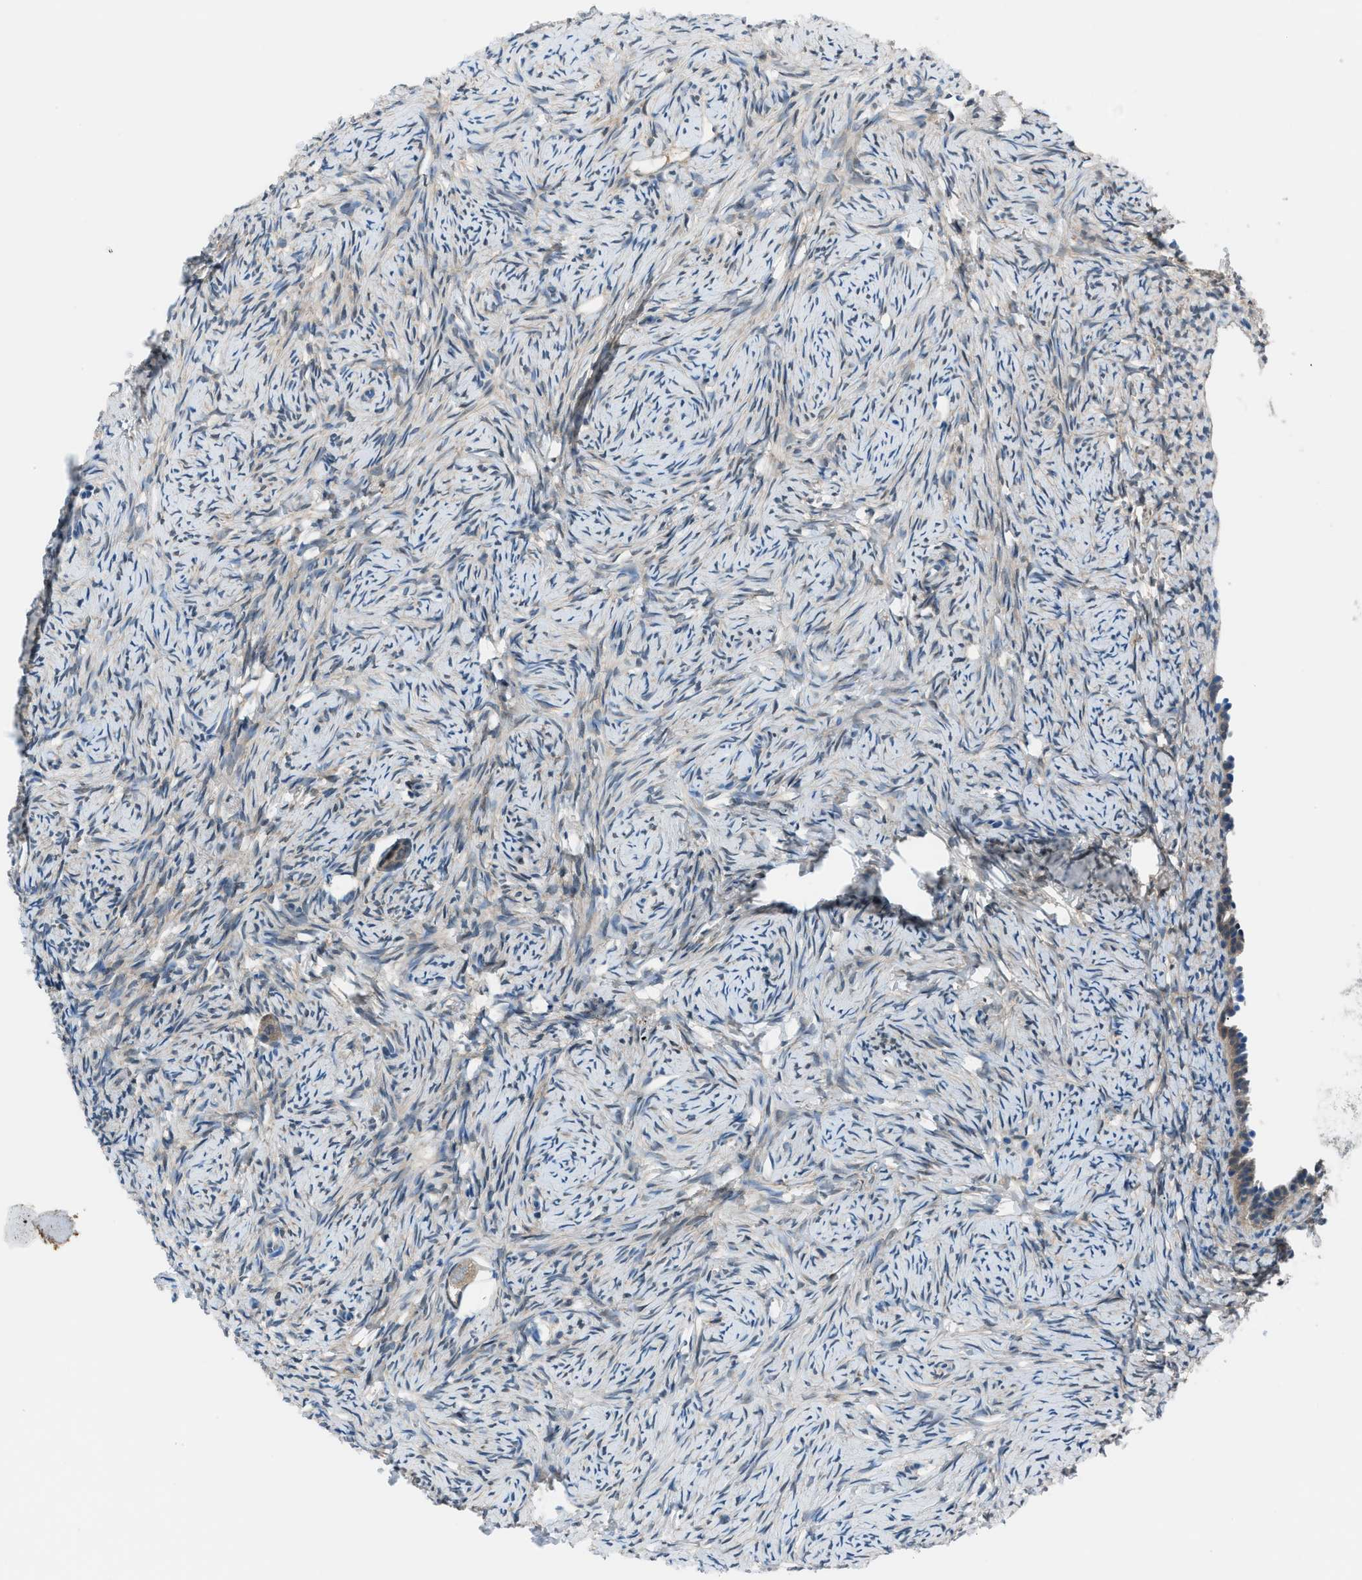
{"staining": {"intensity": "weak", "quantity": ">75%", "location": "cytoplasmic/membranous"}, "tissue": "ovary", "cell_type": "Follicle cells", "image_type": "normal", "snomed": [{"axis": "morphology", "description": "Normal tissue, NOS"}, {"axis": "topography", "description": "Ovary"}], "caption": "There is low levels of weak cytoplasmic/membranous positivity in follicle cells of normal ovary, as demonstrated by immunohistochemical staining (brown color).", "gene": "ACP1", "patient": {"sex": "female", "age": 33}}